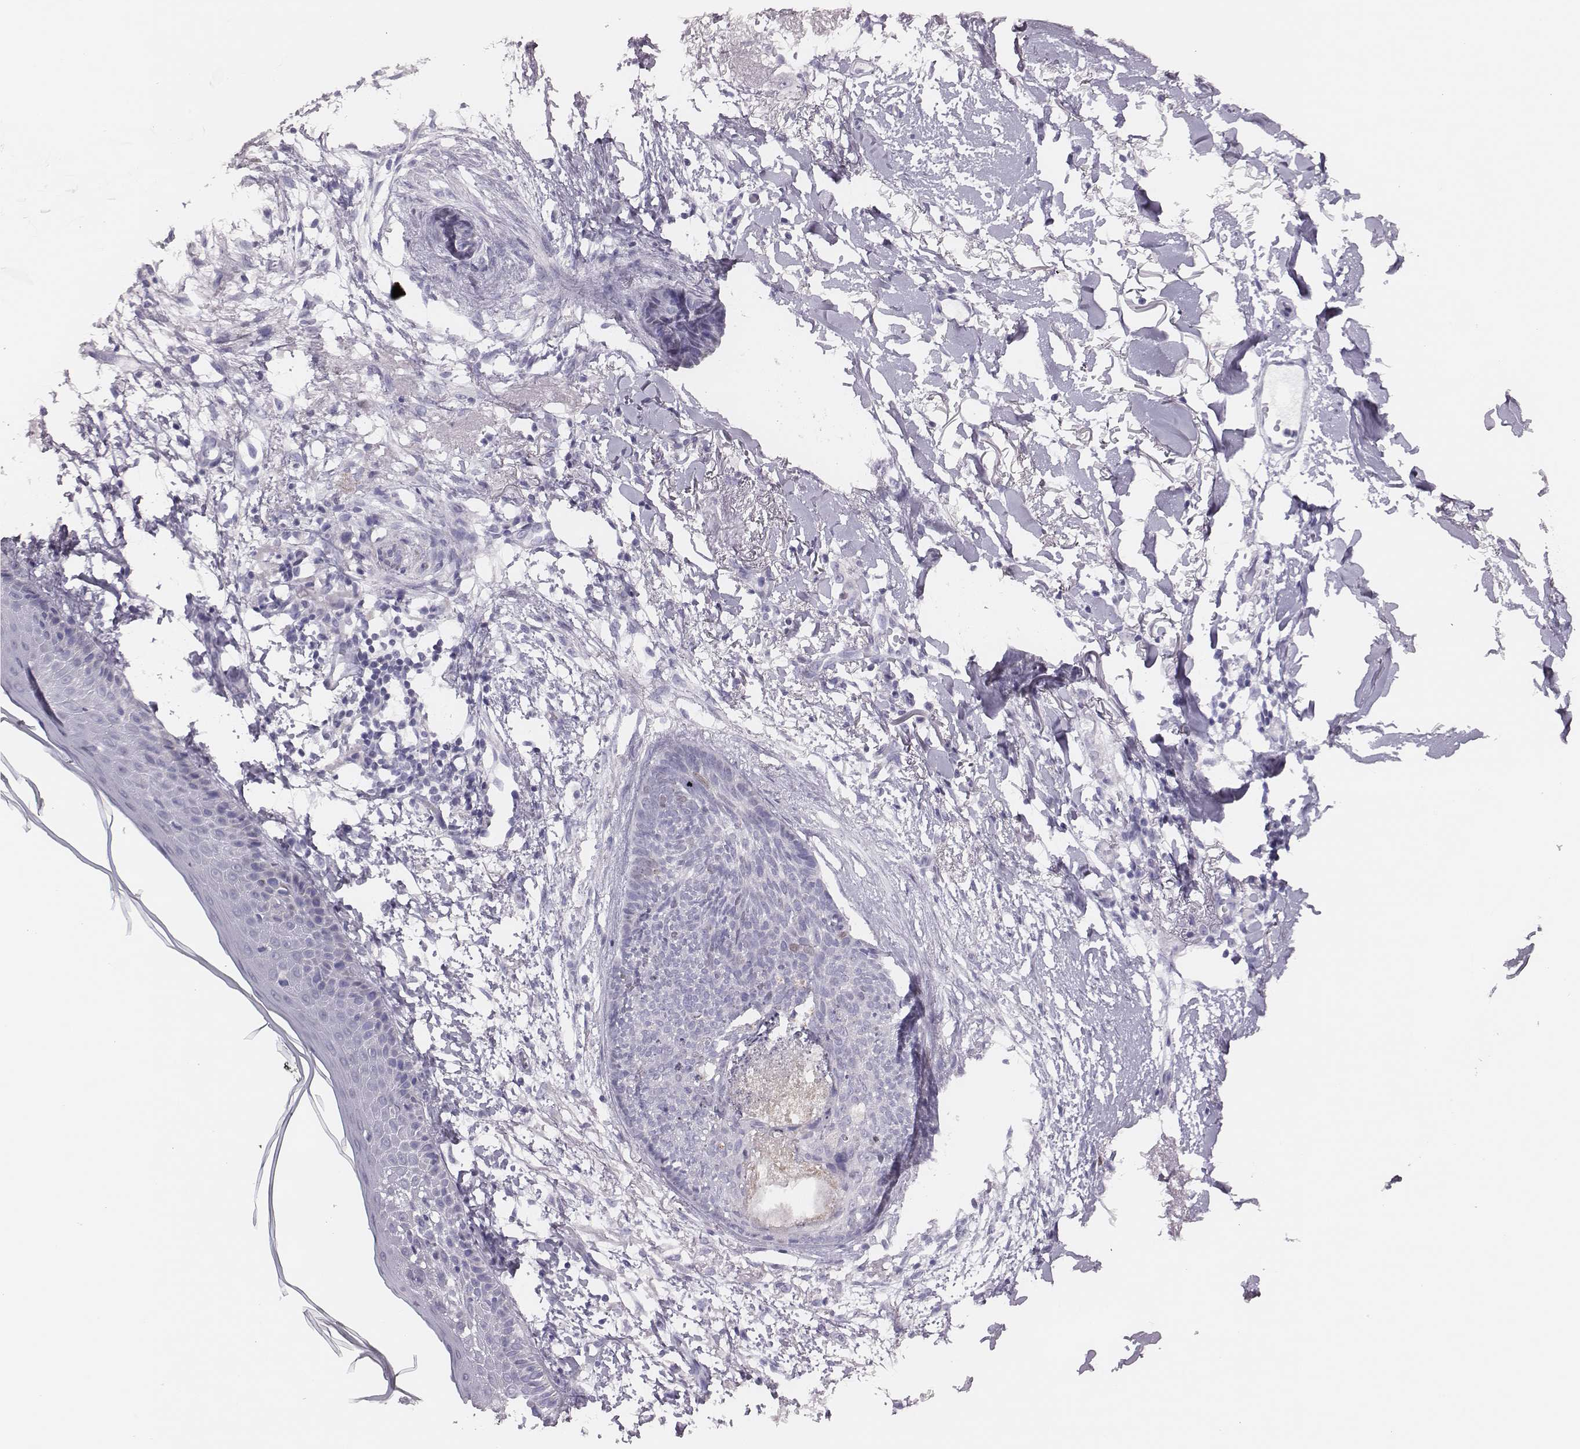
{"staining": {"intensity": "negative", "quantity": "none", "location": "none"}, "tissue": "skin cancer", "cell_type": "Tumor cells", "image_type": "cancer", "snomed": [{"axis": "morphology", "description": "Normal tissue, NOS"}, {"axis": "morphology", "description": "Basal cell carcinoma"}, {"axis": "topography", "description": "Skin"}], "caption": "Immunohistochemical staining of skin basal cell carcinoma reveals no significant positivity in tumor cells. (DAB (3,3'-diaminobenzidine) immunohistochemistry, high magnification).", "gene": "H1-6", "patient": {"sex": "male", "age": 84}}